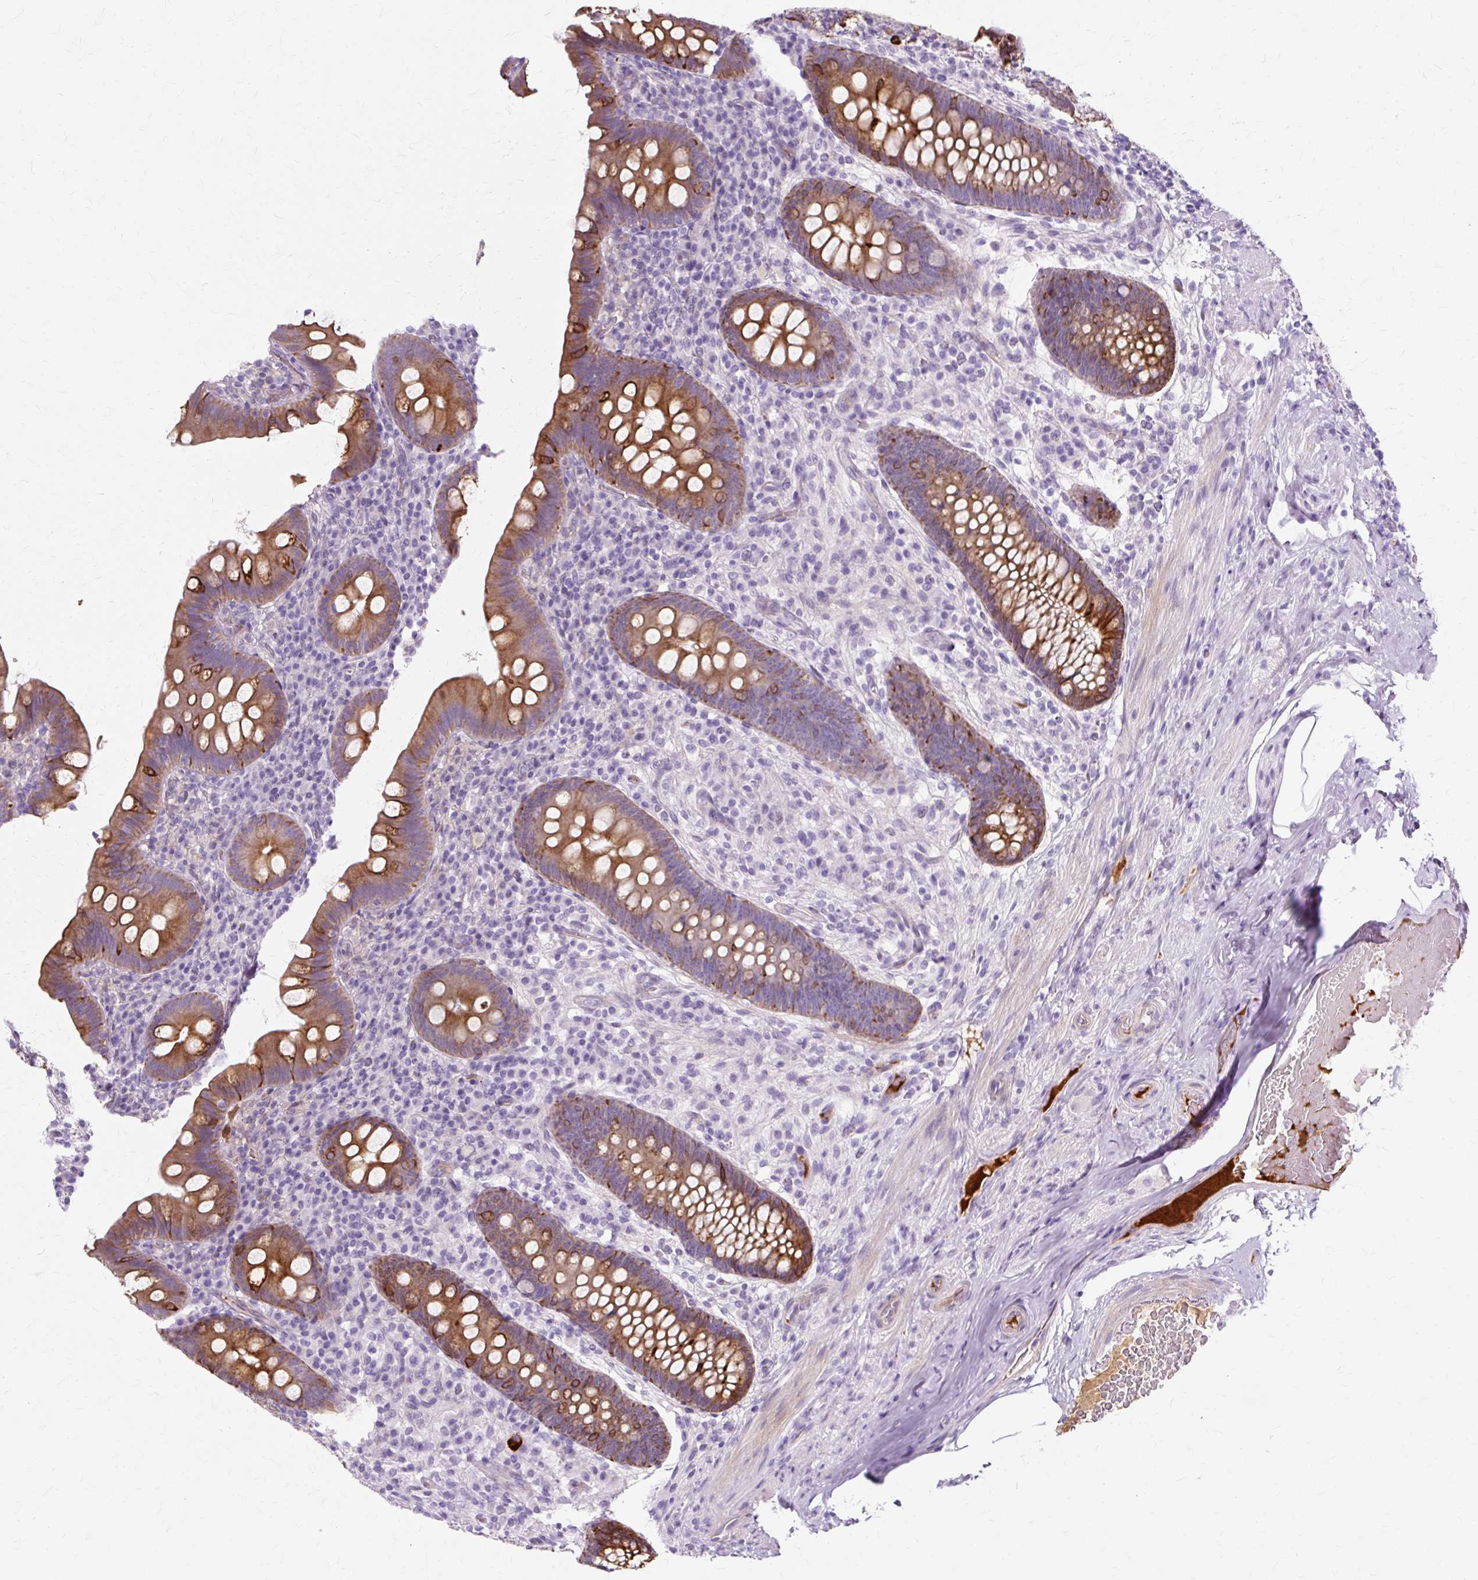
{"staining": {"intensity": "strong", "quantity": ">75%", "location": "cytoplasmic/membranous"}, "tissue": "appendix", "cell_type": "Glandular cells", "image_type": "normal", "snomed": [{"axis": "morphology", "description": "Normal tissue, NOS"}, {"axis": "topography", "description": "Appendix"}], "caption": "Appendix stained with immunohistochemistry displays strong cytoplasmic/membranous expression in about >75% of glandular cells. (Stains: DAB in brown, nuclei in blue, Microscopy: brightfield microscopy at high magnification).", "gene": "DCTN4", "patient": {"sex": "male", "age": 71}}